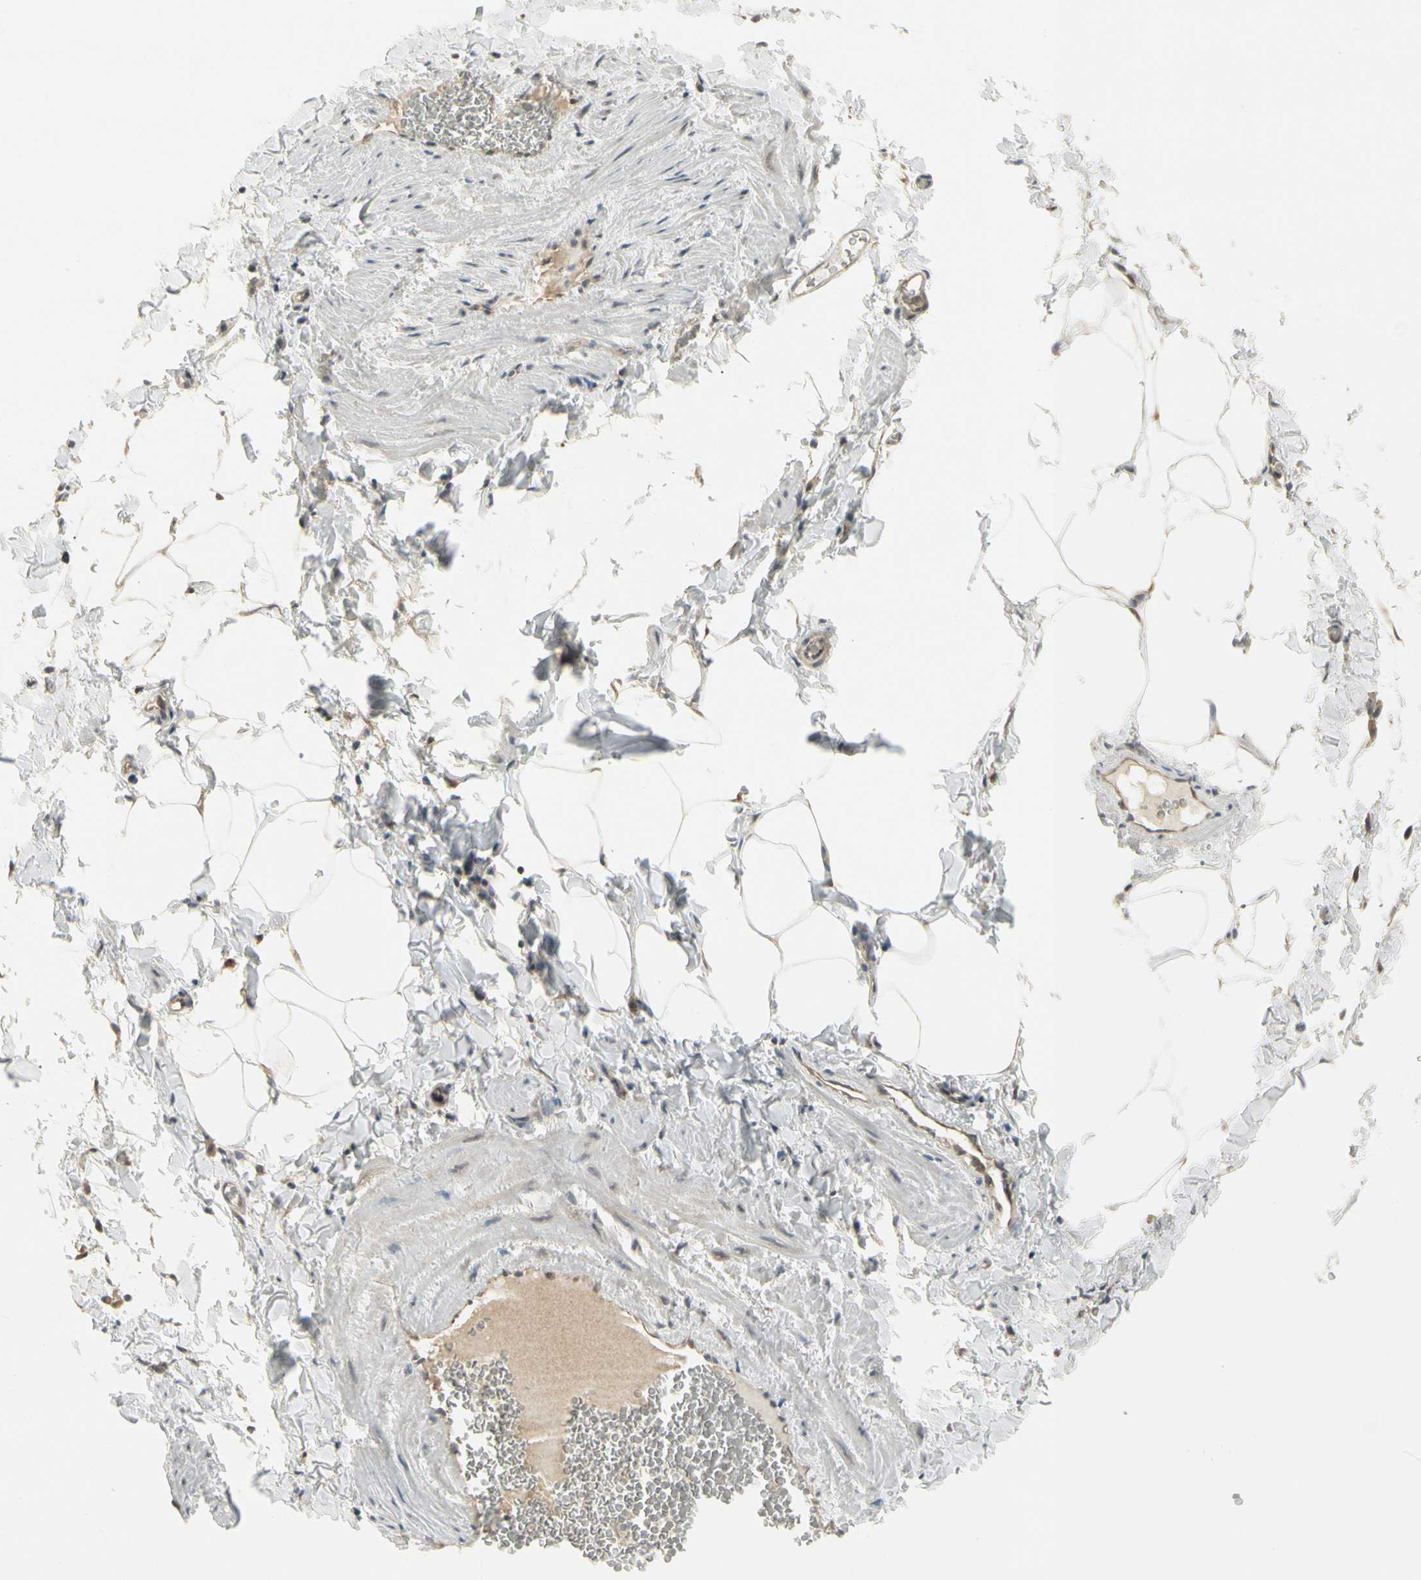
{"staining": {"intensity": "moderate", "quantity": "25%-75%", "location": "cytoplasmic/membranous"}, "tissue": "adipose tissue", "cell_type": "Adipocytes", "image_type": "normal", "snomed": [{"axis": "morphology", "description": "Normal tissue, NOS"}, {"axis": "topography", "description": "Vascular tissue"}], "caption": "Moderate cytoplasmic/membranous positivity for a protein is present in approximately 25%-75% of adipocytes of normal adipose tissue using immunohistochemistry (IHC).", "gene": "EVC", "patient": {"sex": "male", "age": 41}}